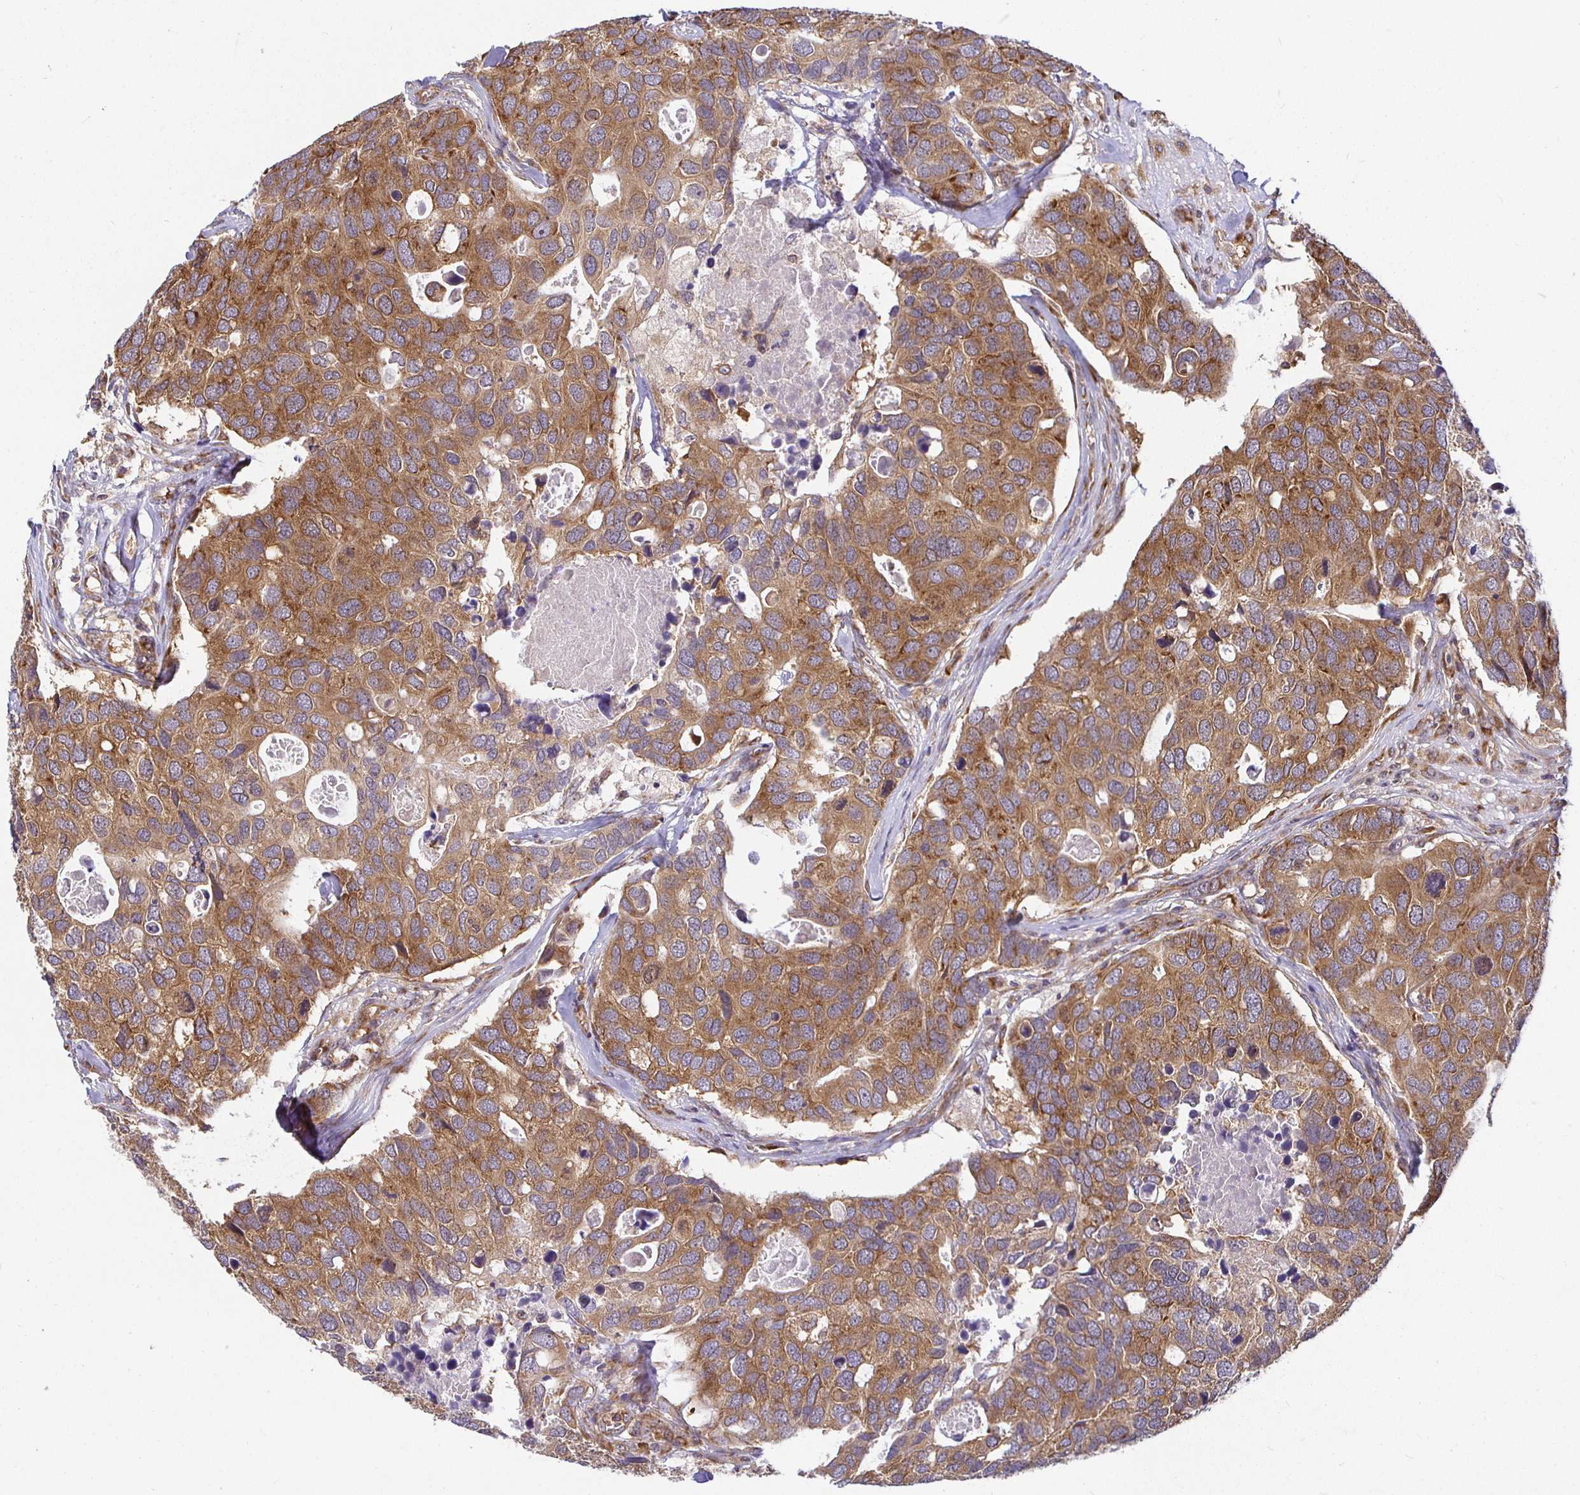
{"staining": {"intensity": "moderate", "quantity": ">75%", "location": "cytoplasmic/membranous"}, "tissue": "breast cancer", "cell_type": "Tumor cells", "image_type": "cancer", "snomed": [{"axis": "morphology", "description": "Duct carcinoma"}, {"axis": "topography", "description": "Breast"}], "caption": "Breast infiltrating ductal carcinoma stained with immunohistochemistry exhibits moderate cytoplasmic/membranous staining in approximately >75% of tumor cells.", "gene": "IRAK1", "patient": {"sex": "female", "age": 83}}